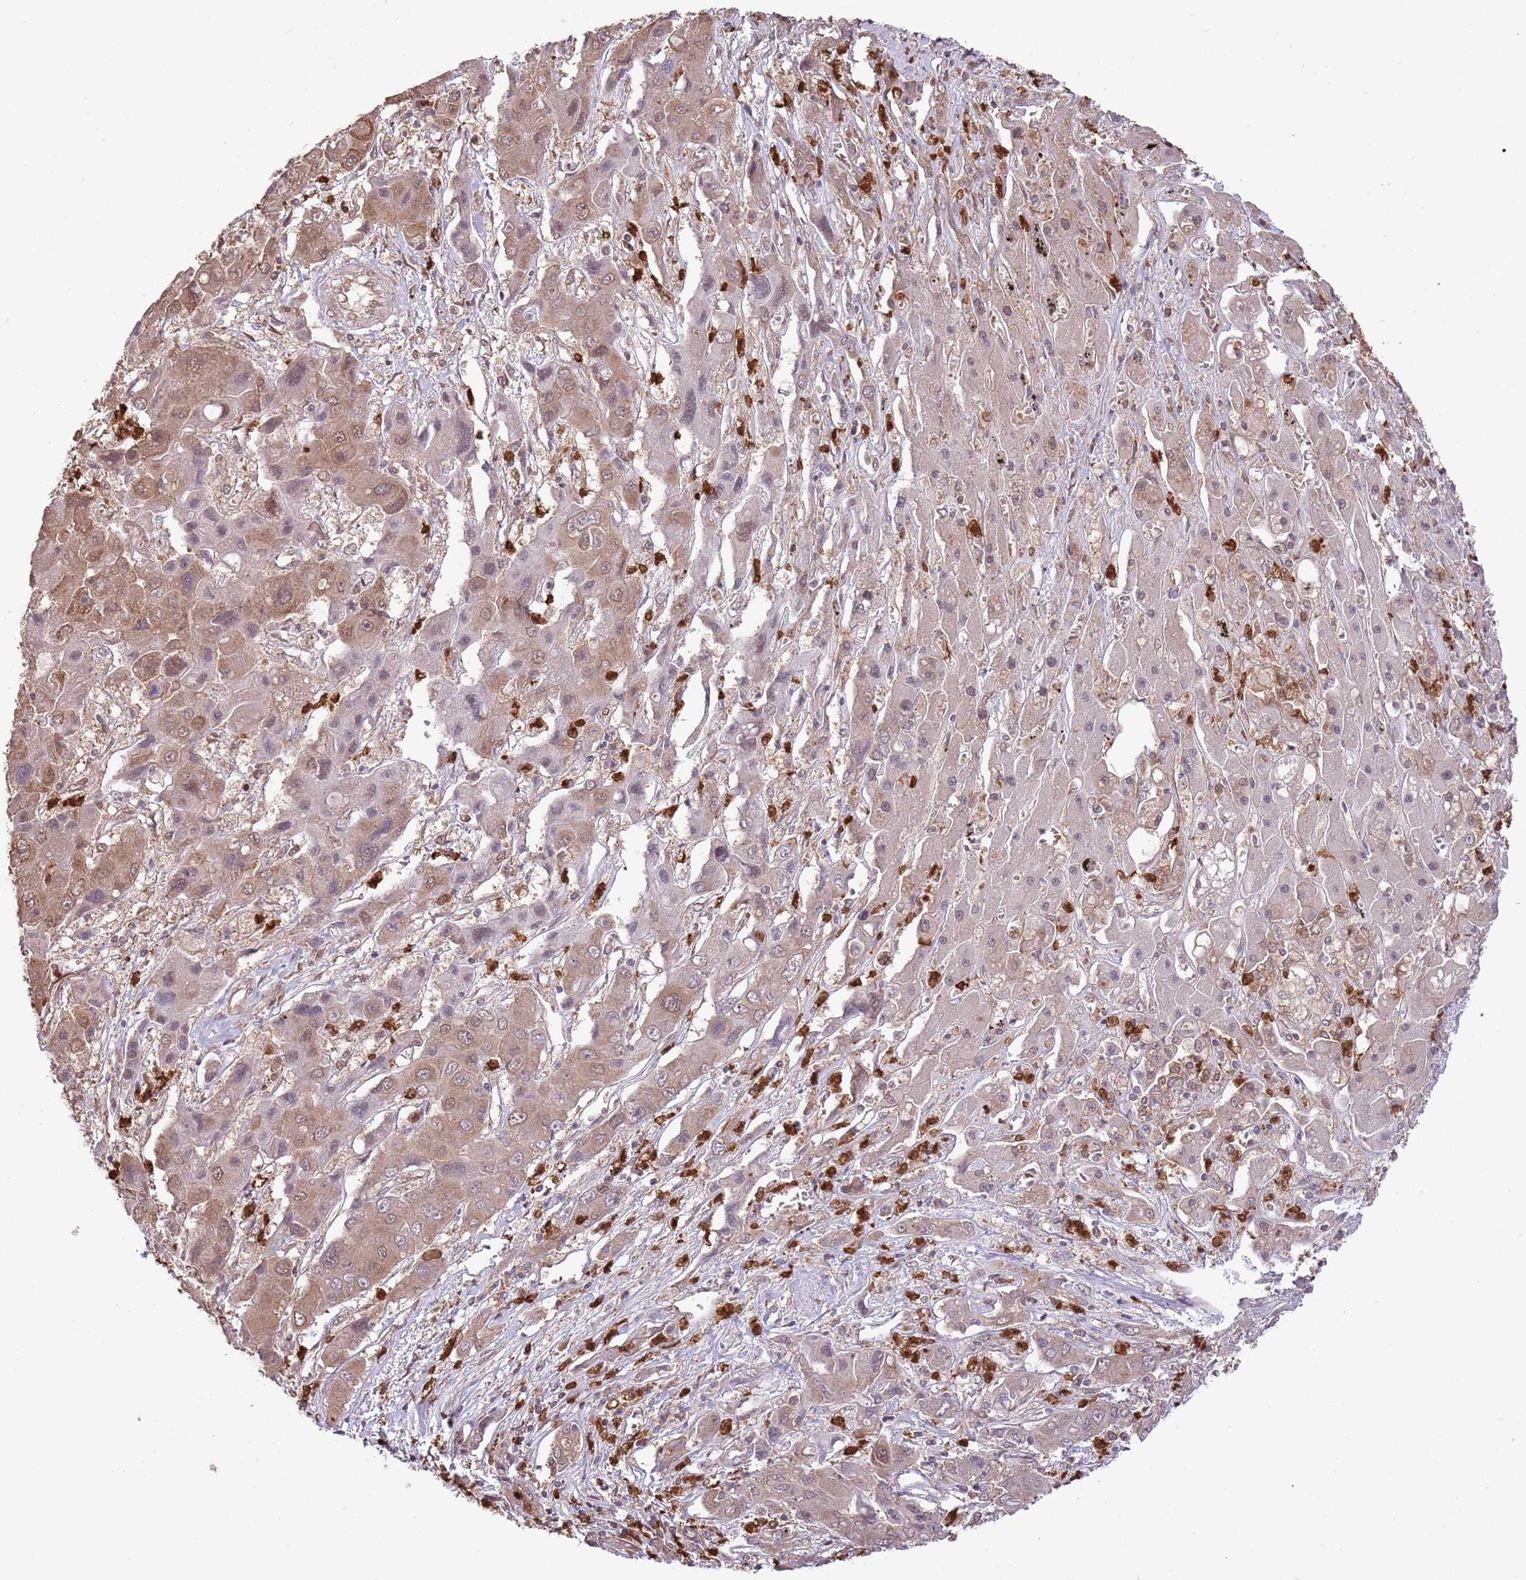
{"staining": {"intensity": "moderate", "quantity": ">75%", "location": "cytoplasmic/membranous,nuclear"}, "tissue": "liver cancer", "cell_type": "Tumor cells", "image_type": "cancer", "snomed": [{"axis": "morphology", "description": "Cholangiocarcinoma"}, {"axis": "topography", "description": "Liver"}], "caption": "Human liver cancer stained with a brown dye demonstrates moderate cytoplasmic/membranous and nuclear positive staining in approximately >75% of tumor cells.", "gene": "AMIGO1", "patient": {"sex": "male", "age": 67}}